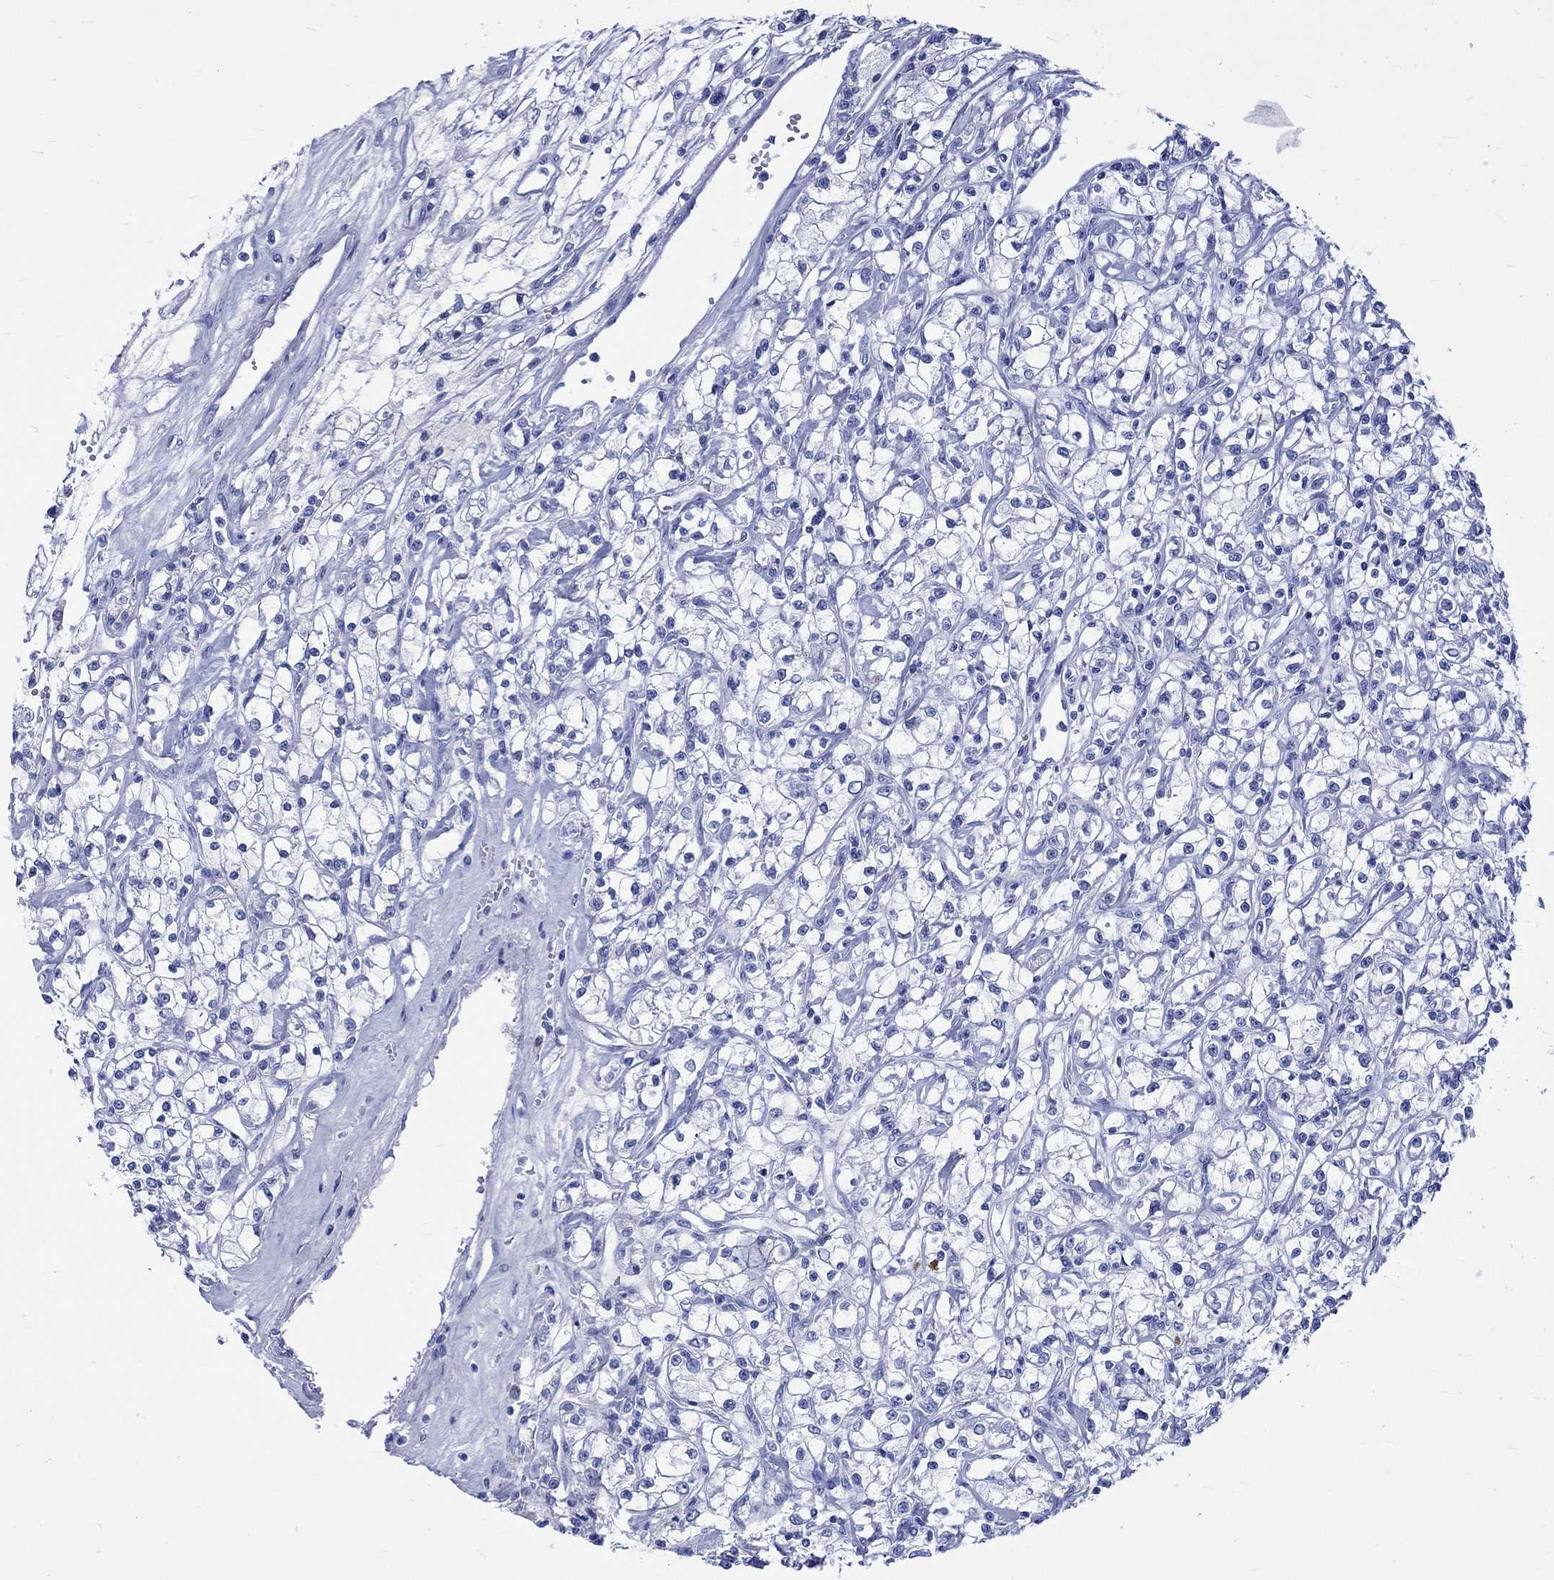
{"staining": {"intensity": "negative", "quantity": "none", "location": "none"}, "tissue": "renal cancer", "cell_type": "Tumor cells", "image_type": "cancer", "snomed": [{"axis": "morphology", "description": "Adenocarcinoma, NOS"}, {"axis": "topography", "description": "Kidney"}], "caption": "IHC micrograph of neoplastic tissue: human renal cancer (adenocarcinoma) stained with DAB (3,3'-diaminobenzidine) displays no significant protein positivity in tumor cells.", "gene": "KLHL33", "patient": {"sex": "female", "age": 59}}